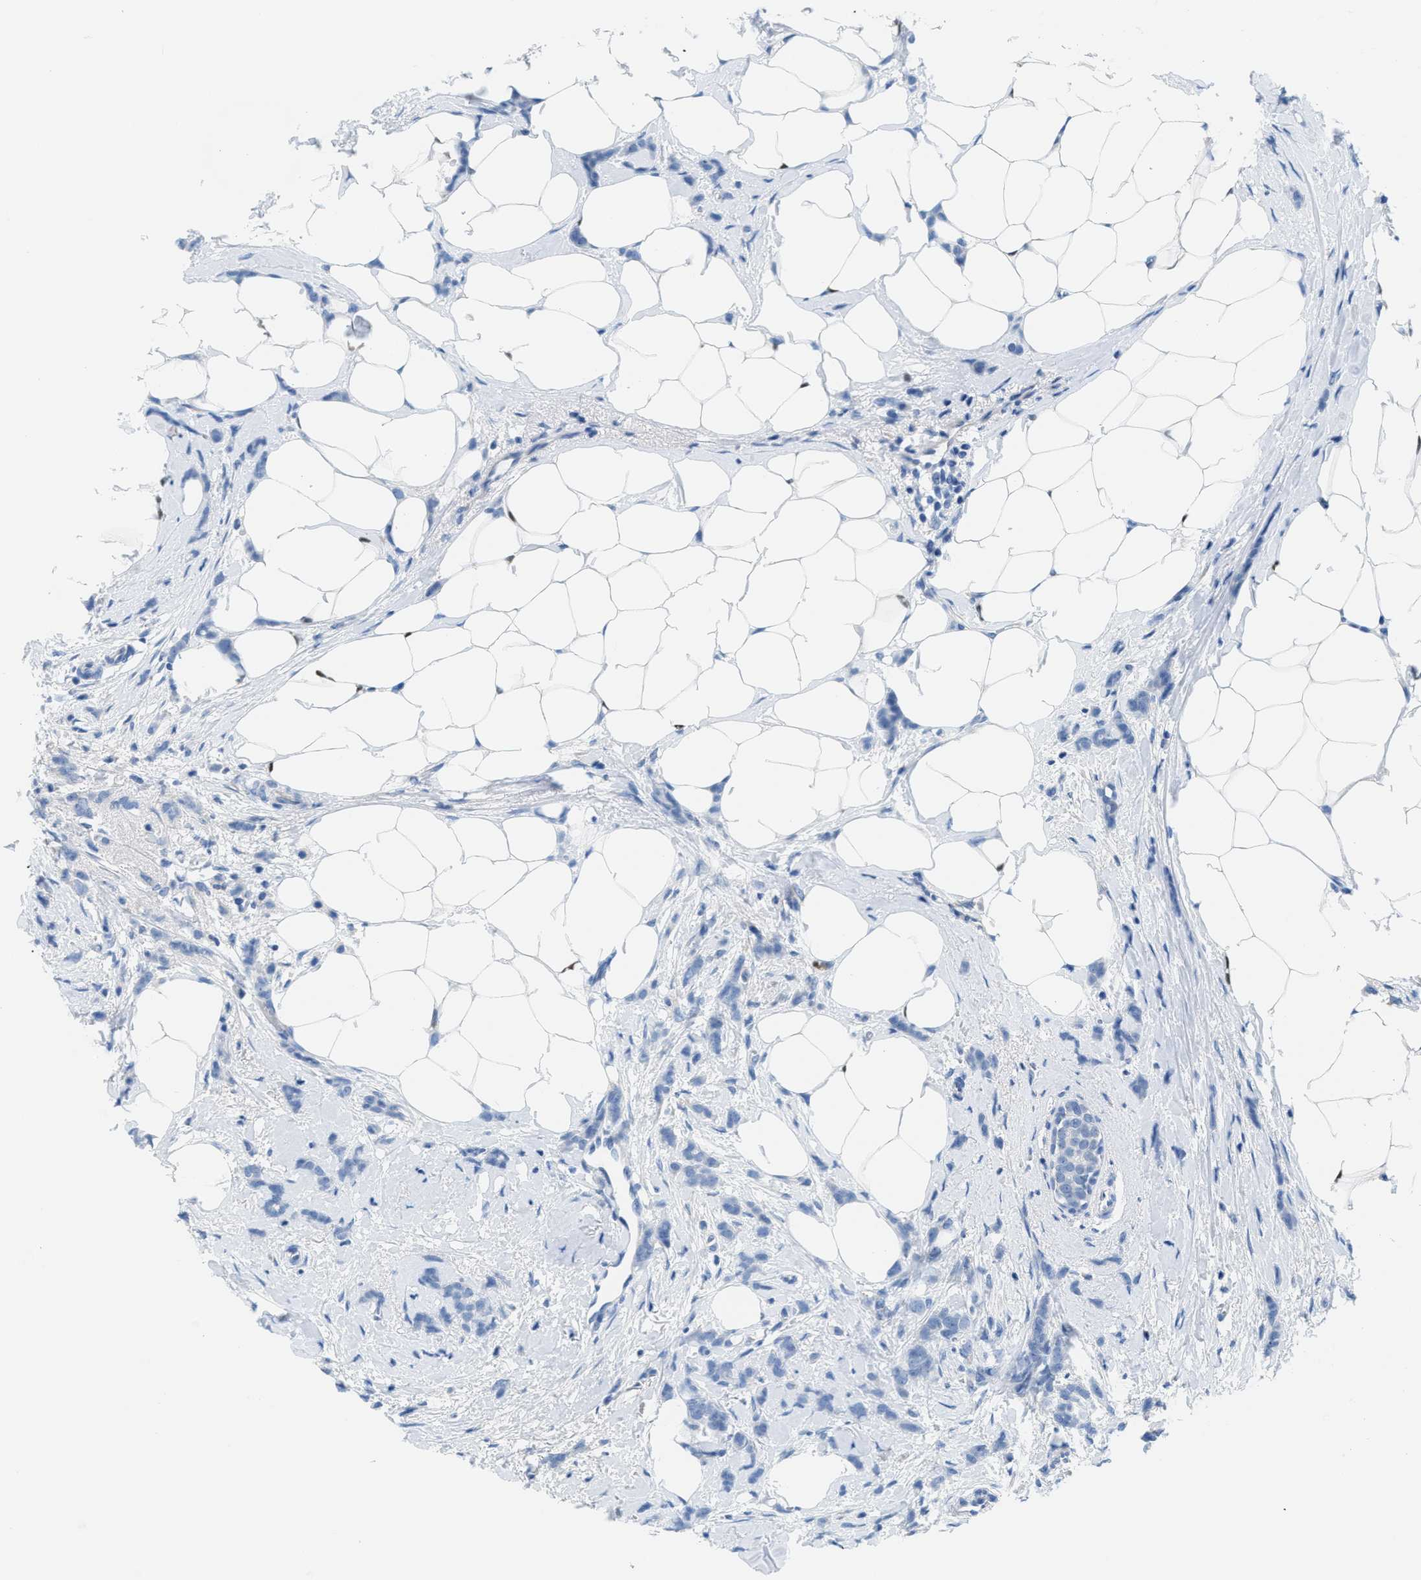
{"staining": {"intensity": "negative", "quantity": "none", "location": "none"}, "tissue": "breast cancer", "cell_type": "Tumor cells", "image_type": "cancer", "snomed": [{"axis": "morphology", "description": "Lobular carcinoma, in situ"}, {"axis": "morphology", "description": "Lobular carcinoma"}, {"axis": "topography", "description": "Breast"}], "caption": "Micrograph shows no protein positivity in tumor cells of breast cancer tissue.", "gene": "PTDSS1", "patient": {"sex": "female", "age": 41}}